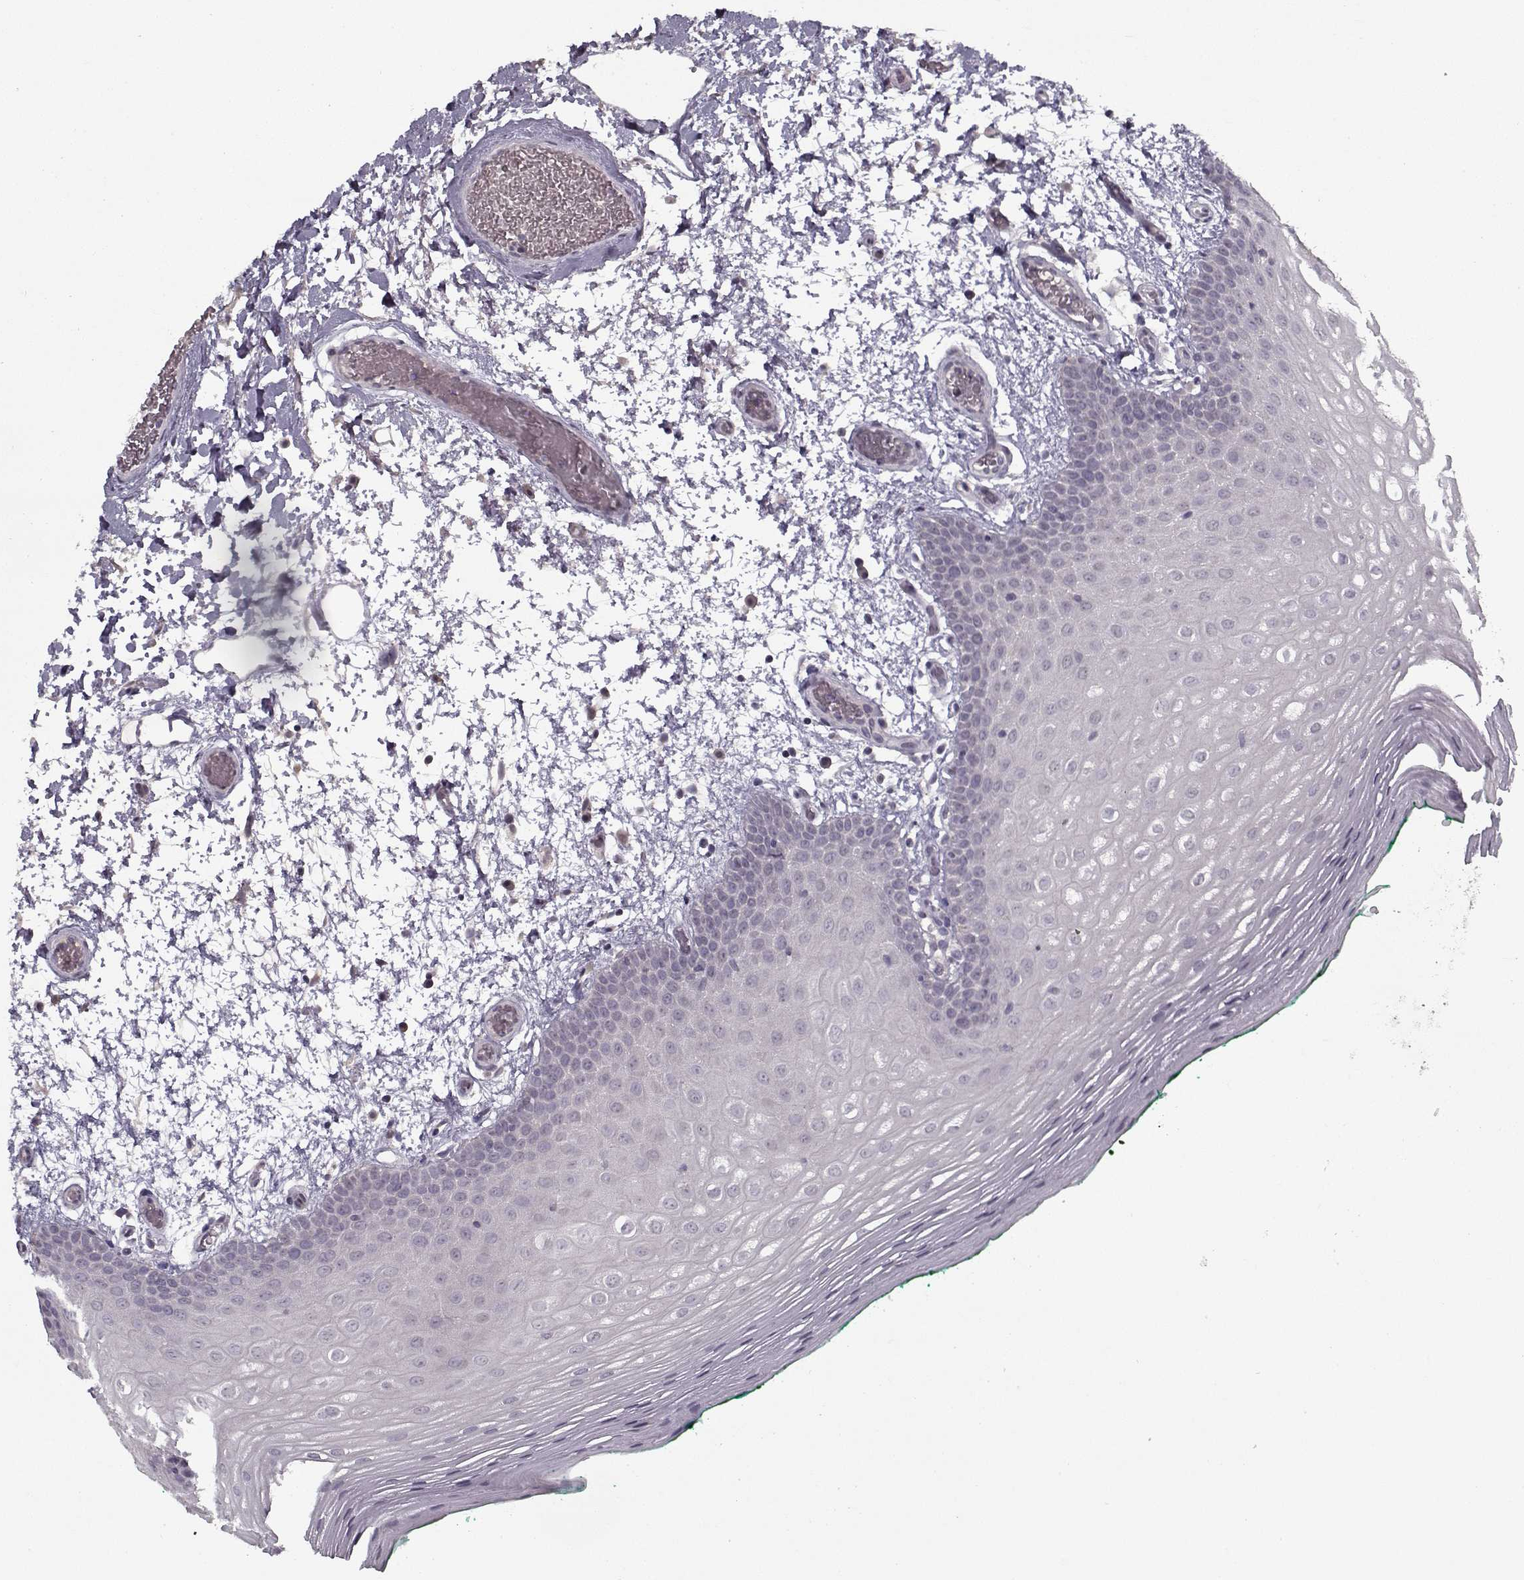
{"staining": {"intensity": "negative", "quantity": "none", "location": "none"}, "tissue": "oral mucosa", "cell_type": "Squamous epithelial cells", "image_type": "normal", "snomed": [{"axis": "morphology", "description": "Normal tissue, NOS"}, {"axis": "morphology", "description": "Squamous cell carcinoma, NOS"}, {"axis": "topography", "description": "Oral tissue"}, {"axis": "topography", "description": "Head-Neck"}], "caption": "A high-resolution image shows IHC staining of unremarkable oral mucosa, which reveals no significant expression in squamous epithelial cells. (DAB immunohistochemistry (IHC) visualized using brightfield microscopy, high magnification).", "gene": "LAMA2", "patient": {"sex": "male", "age": 78}}